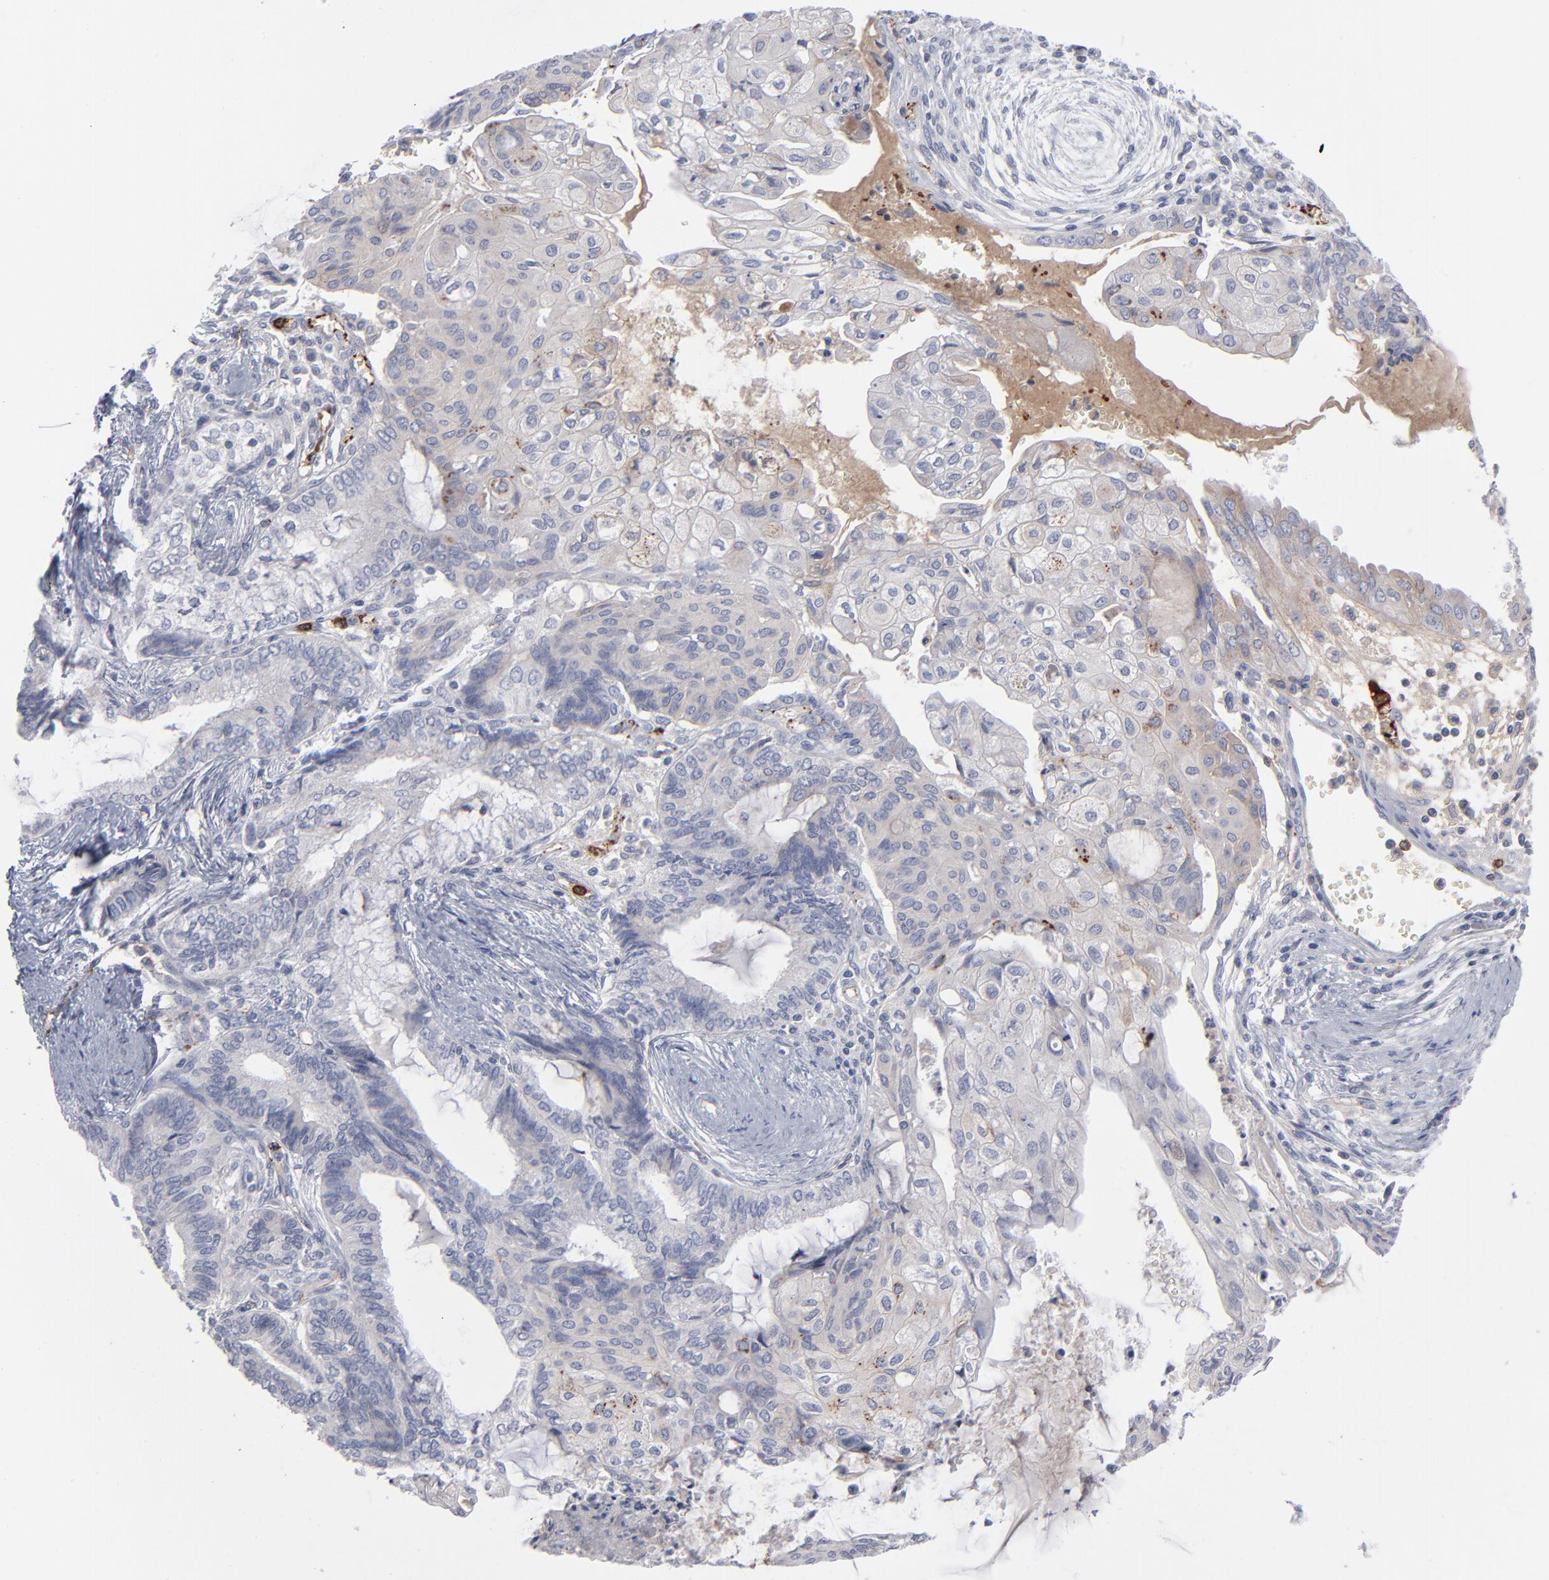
{"staining": {"intensity": "moderate", "quantity": "<25%", "location": "cytoplasmic/membranous"}, "tissue": "endometrial cancer", "cell_type": "Tumor cells", "image_type": "cancer", "snomed": [{"axis": "morphology", "description": "Adenocarcinoma, NOS"}, {"axis": "topography", "description": "Endometrium"}], "caption": "Brown immunohistochemical staining in human endometrial cancer (adenocarcinoma) reveals moderate cytoplasmic/membranous expression in about <25% of tumor cells.", "gene": "CCR3", "patient": {"sex": "female", "age": 79}}